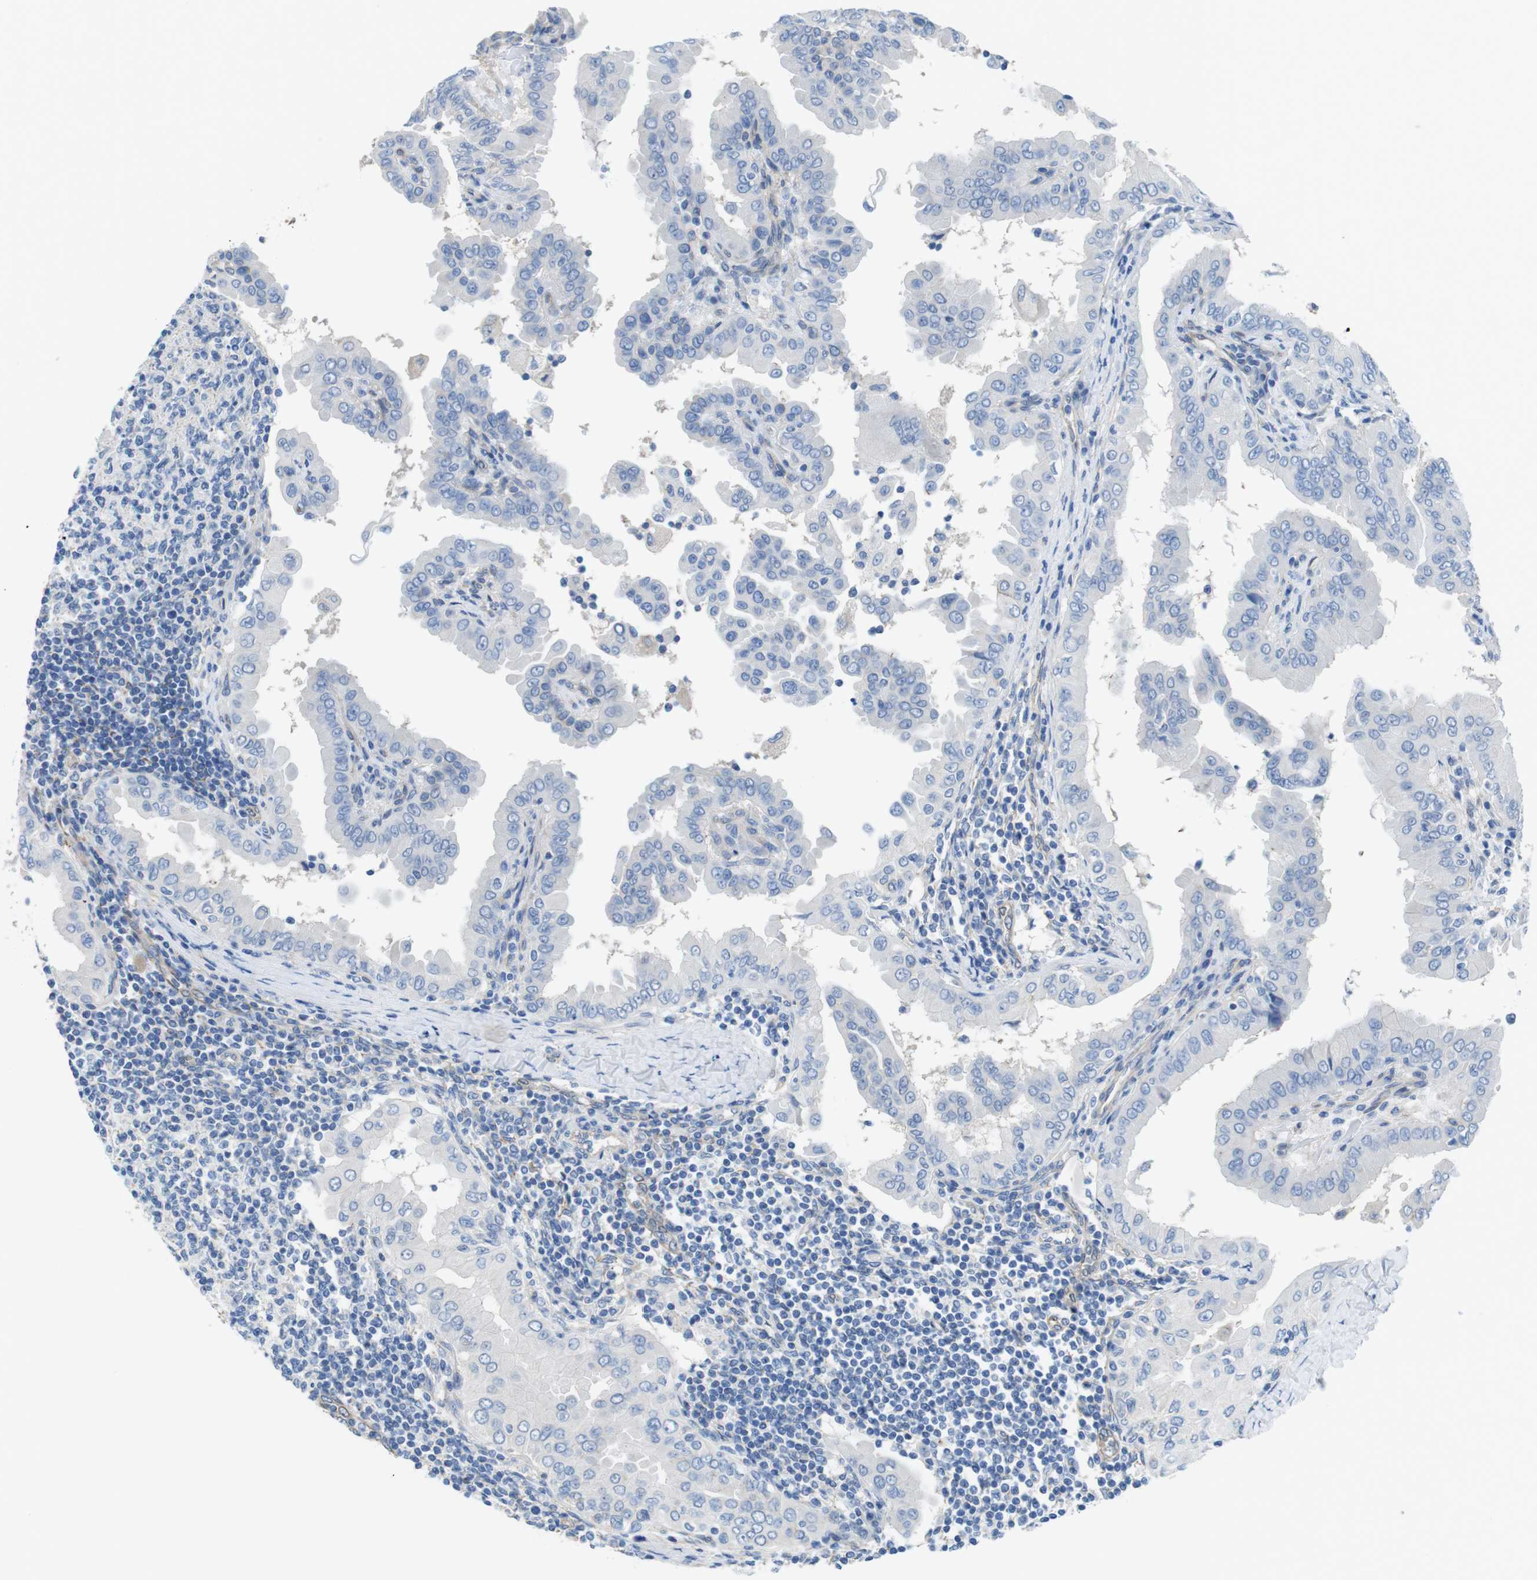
{"staining": {"intensity": "negative", "quantity": "none", "location": "none"}, "tissue": "thyroid cancer", "cell_type": "Tumor cells", "image_type": "cancer", "snomed": [{"axis": "morphology", "description": "Papillary adenocarcinoma, NOS"}, {"axis": "topography", "description": "Thyroid gland"}], "caption": "Human thyroid cancer (papillary adenocarcinoma) stained for a protein using immunohistochemistry (IHC) displays no expression in tumor cells.", "gene": "CDH8", "patient": {"sex": "male", "age": 33}}